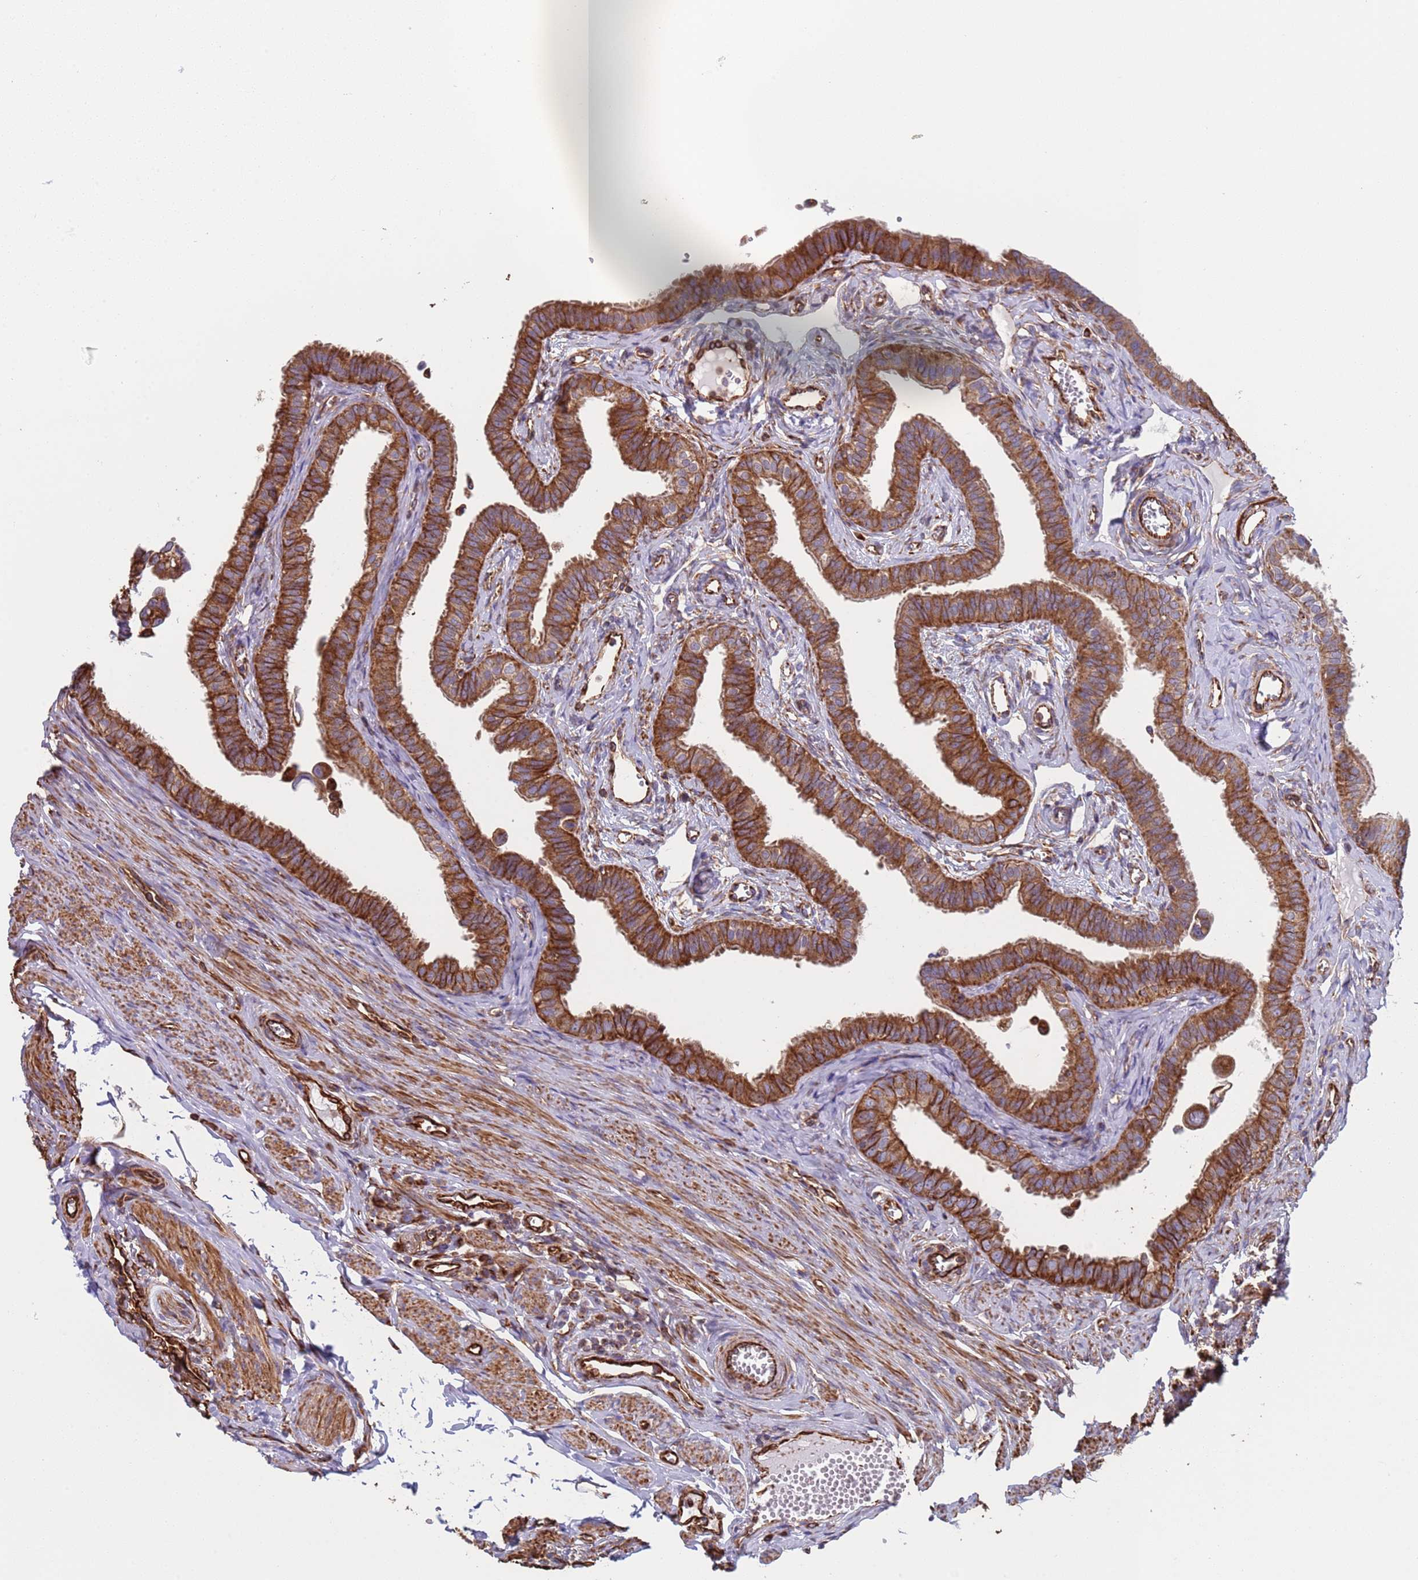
{"staining": {"intensity": "strong", "quantity": ">75%", "location": "cytoplasmic/membranous"}, "tissue": "fallopian tube", "cell_type": "Glandular cells", "image_type": "normal", "snomed": [{"axis": "morphology", "description": "Normal tissue, NOS"}, {"axis": "morphology", "description": "Carcinoma, NOS"}, {"axis": "topography", "description": "Fallopian tube"}, {"axis": "topography", "description": "Ovary"}], "caption": "IHC (DAB (3,3'-diaminobenzidine)) staining of benign fallopian tube displays strong cytoplasmic/membranous protein positivity in approximately >75% of glandular cells.", "gene": "NUDT12", "patient": {"sex": "female", "age": 59}}